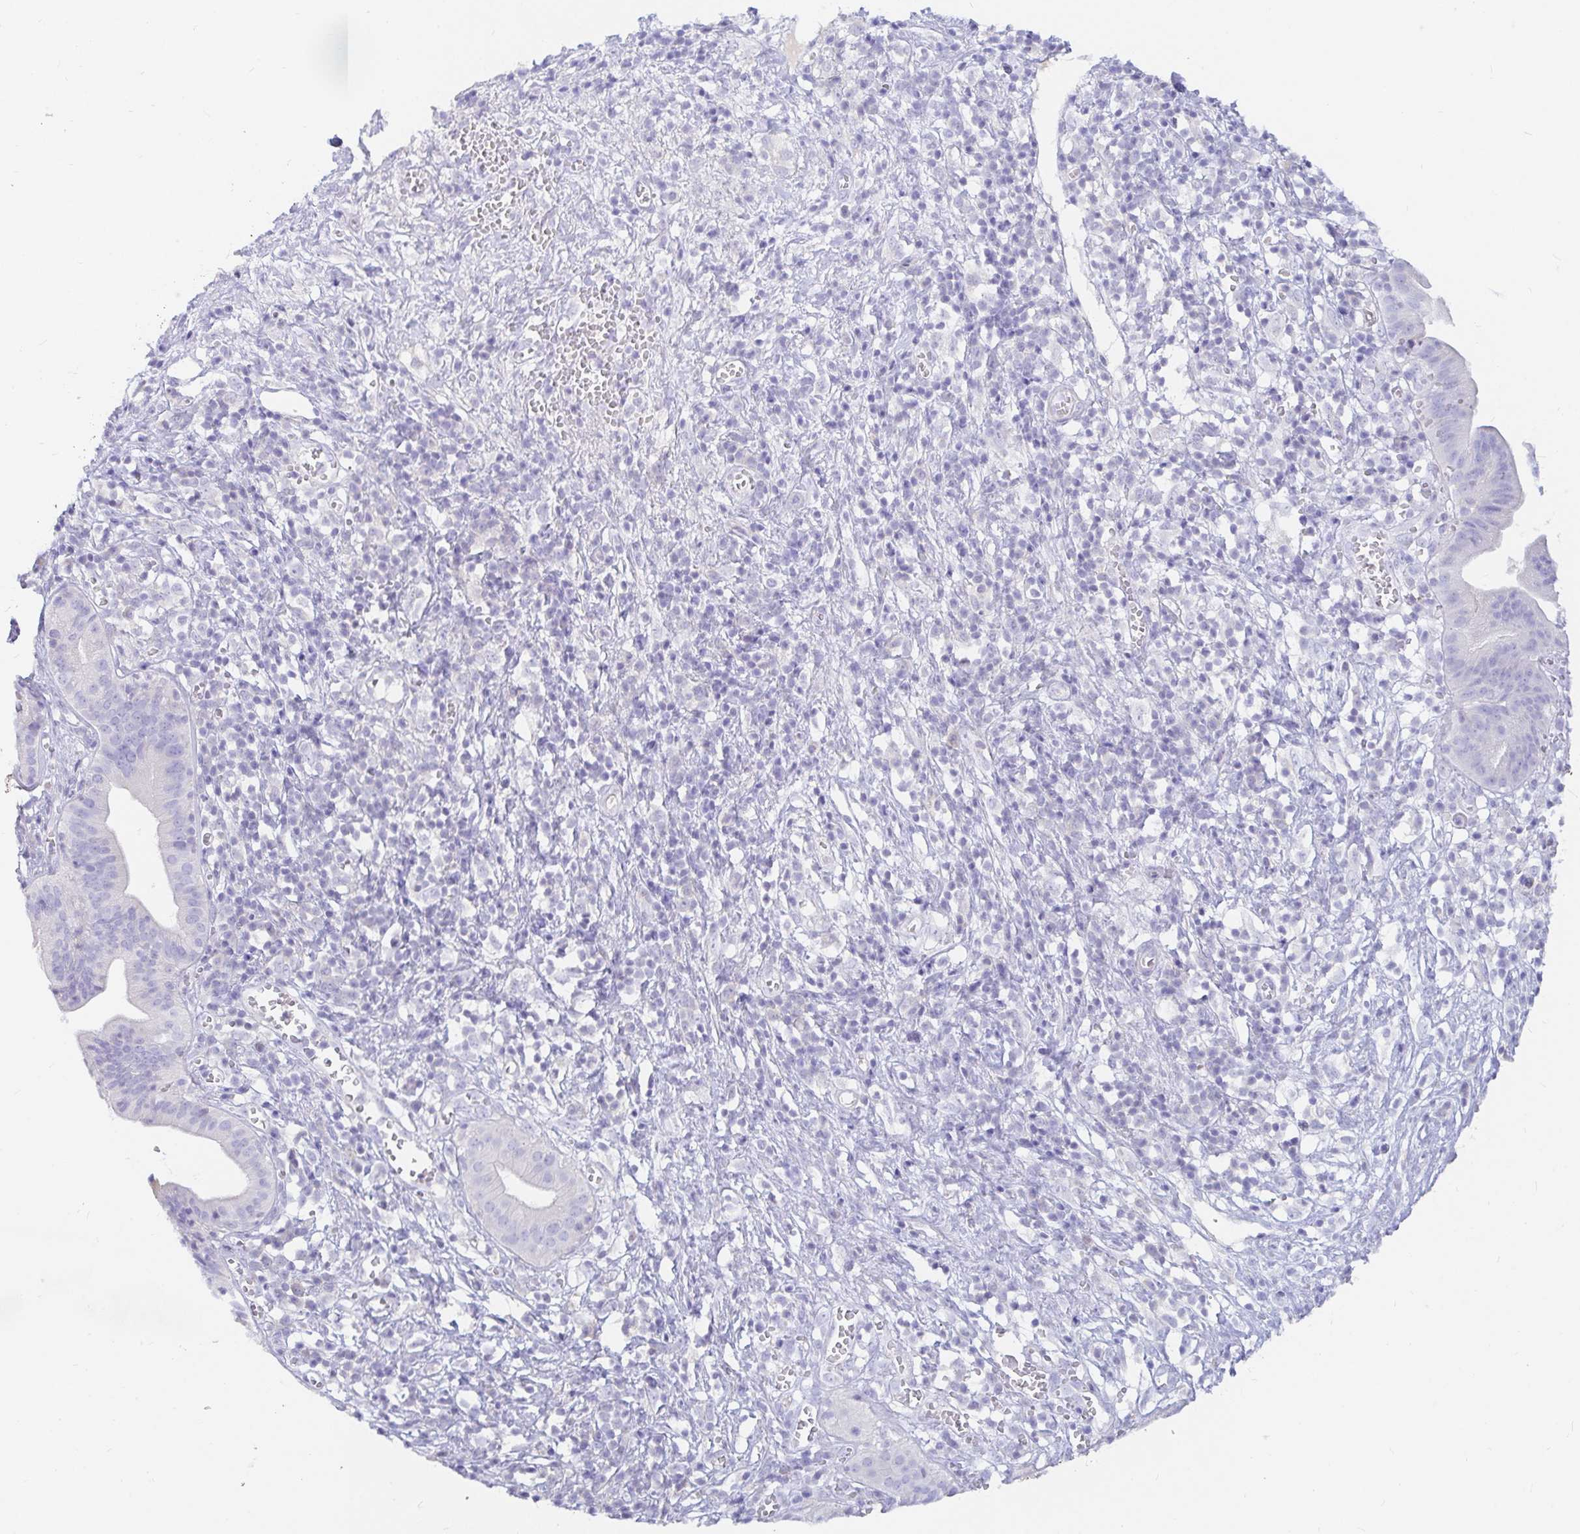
{"staining": {"intensity": "negative", "quantity": "none", "location": "none"}, "tissue": "pancreatic cancer", "cell_type": "Tumor cells", "image_type": "cancer", "snomed": [{"axis": "morphology", "description": "Adenocarcinoma, NOS"}, {"axis": "topography", "description": "Pancreas"}], "caption": "High magnification brightfield microscopy of adenocarcinoma (pancreatic) stained with DAB (brown) and counterstained with hematoxylin (blue): tumor cells show no significant staining.", "gene": "NR2E1", "patient": {"sex": "female", "age": 73}}